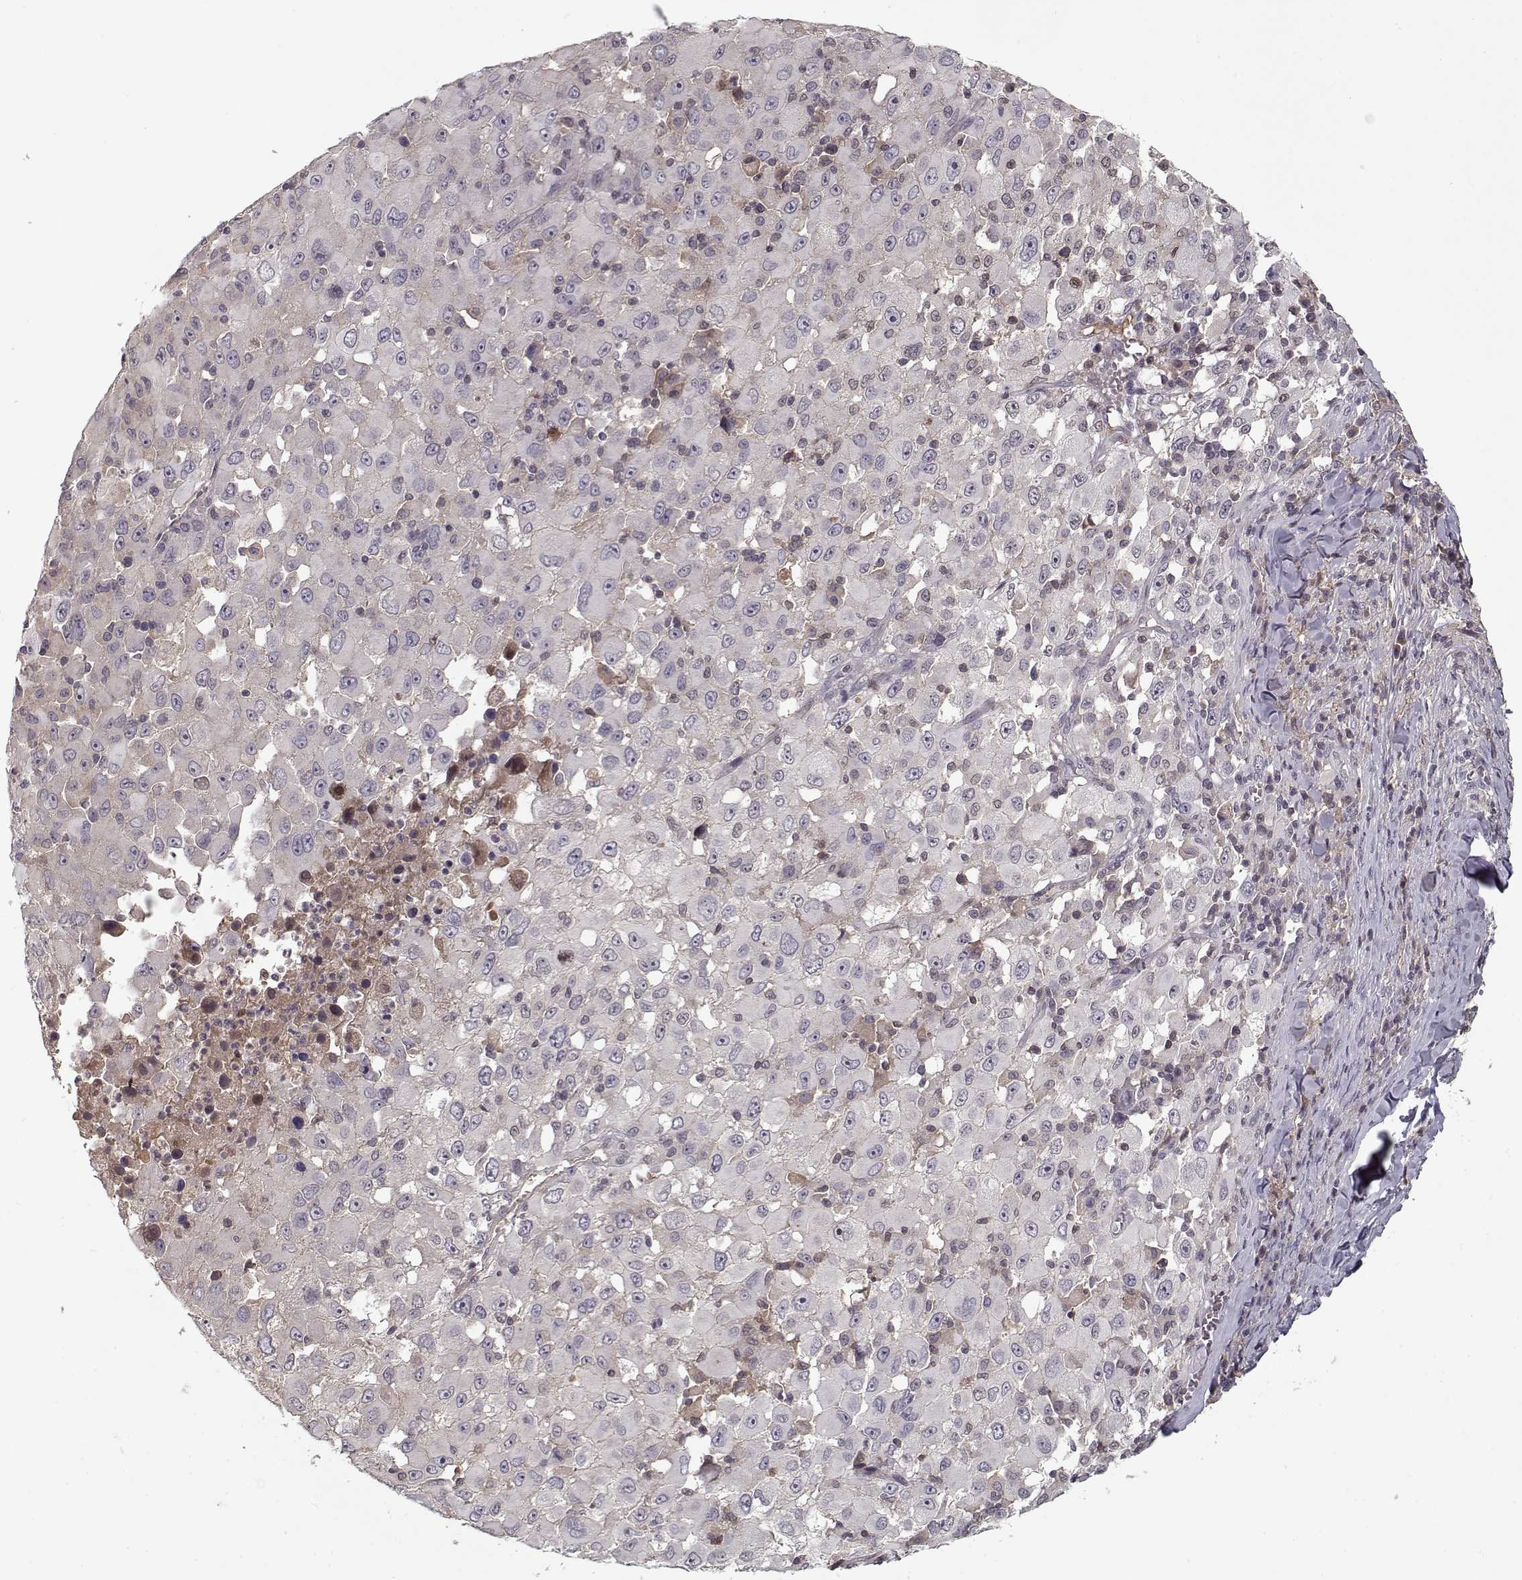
{"staining": {"intensity": "negative", "quantity": "none", "location": "none"}, "tissue": "melanoma", "cell_type": "Tumor cells", "image_type": "cancer", "snomed": [{"axis": "morphology", "description": "Malignant melanoma, Metastatic site"}, {"axis": "topography", "description": "Soft tissue"}], "caption": "Tumor cells are negative for brown protein staining in malignant melanoma (metastatic site).", "gene": "AFM", "patient": {"sex": "male", "age": 50}}